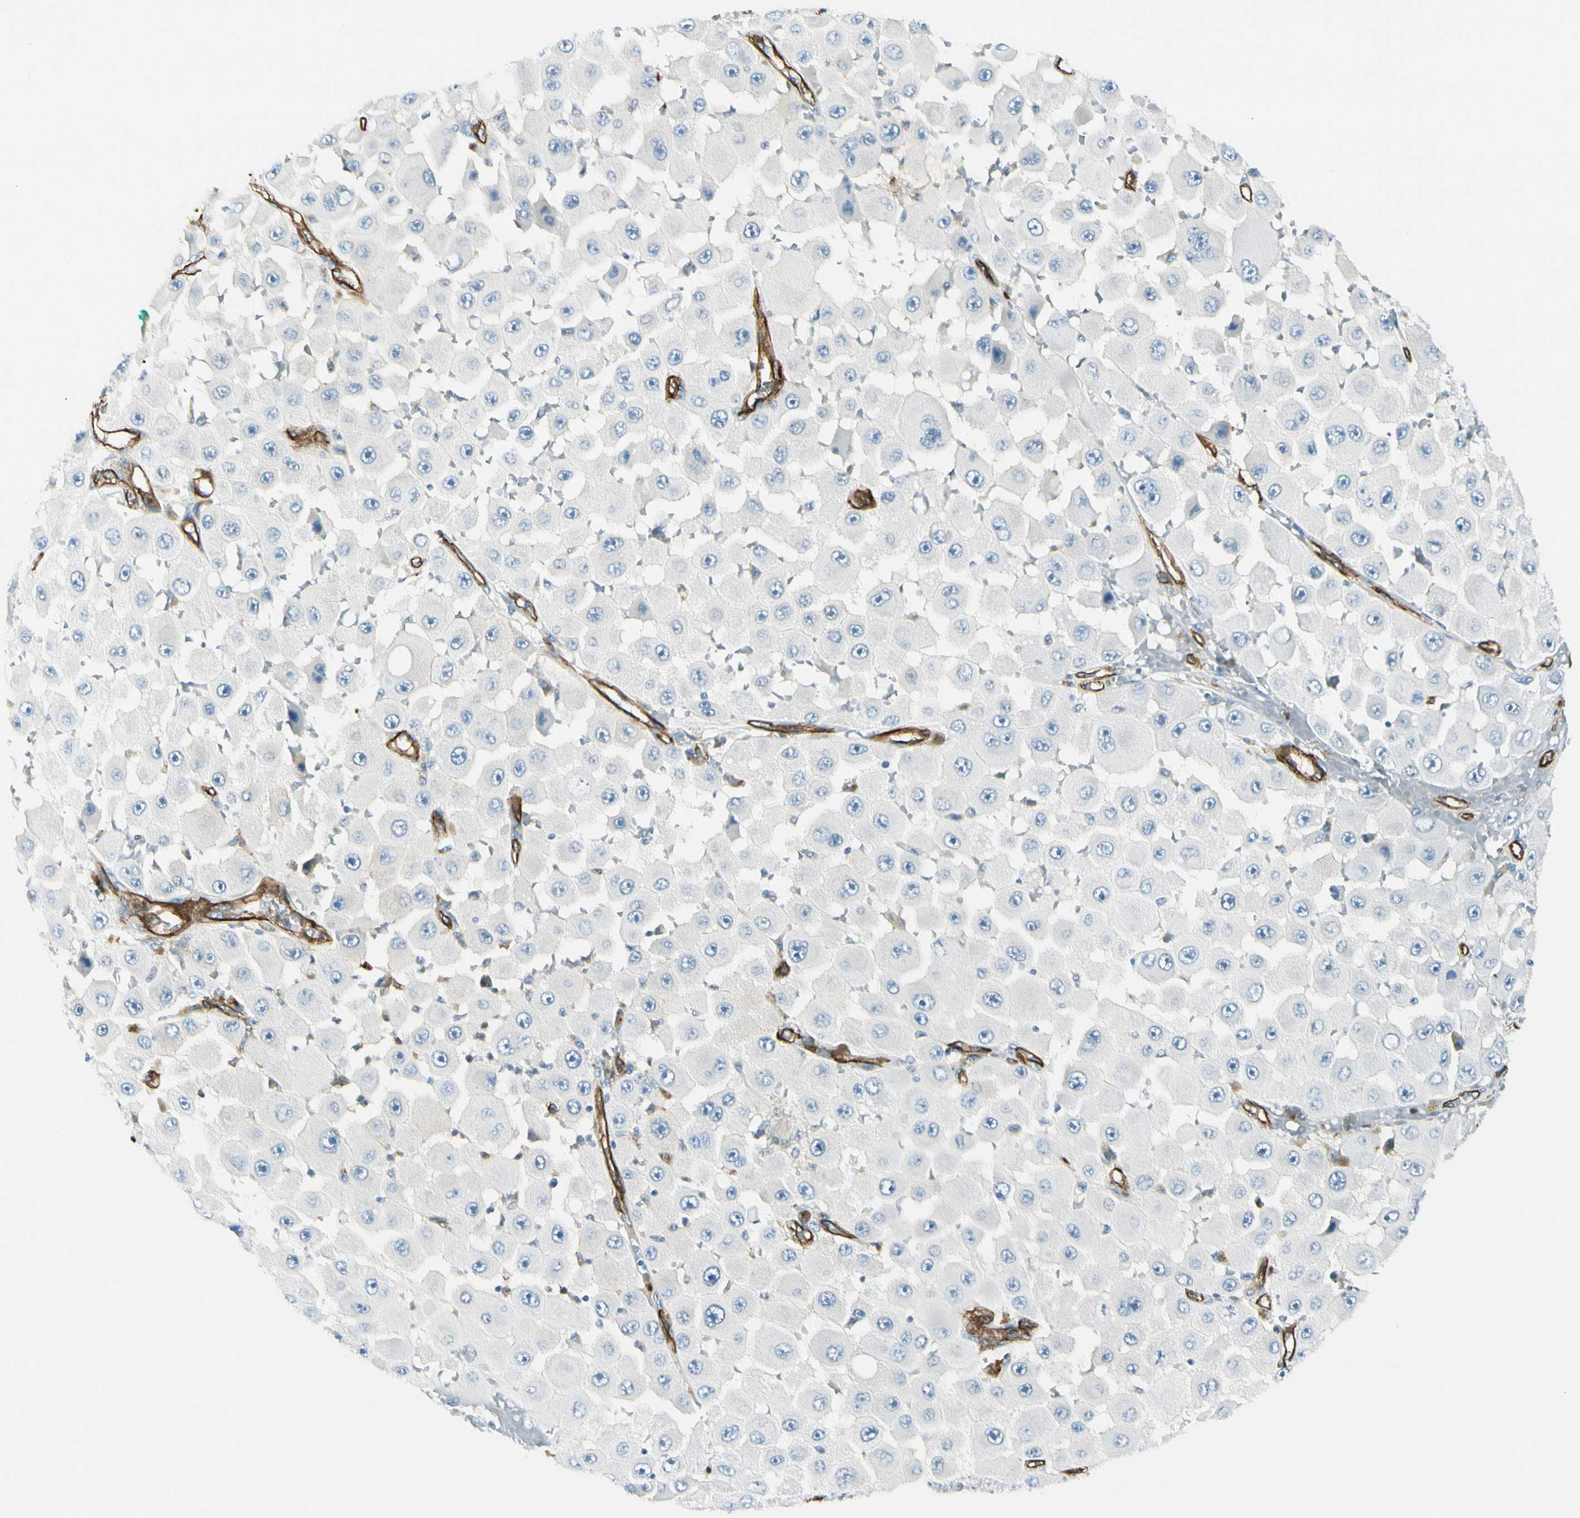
{"staining": {"intensity": "negative", "quantity": "none", "location": "none"}, "tissue": "melanoma", "cell_type": "Tumor cells", "image_type": "cancer", "snomed": [{"axis": "morphology", "description": "Malignant melanoma, NOS"}, {"axis": "topography", "description": "Skin"}], "caption": "There is no significant positivity in tumor cells of melanoma.", "gene": "CD93", "patient": {"sex": "female", "age": 81}}